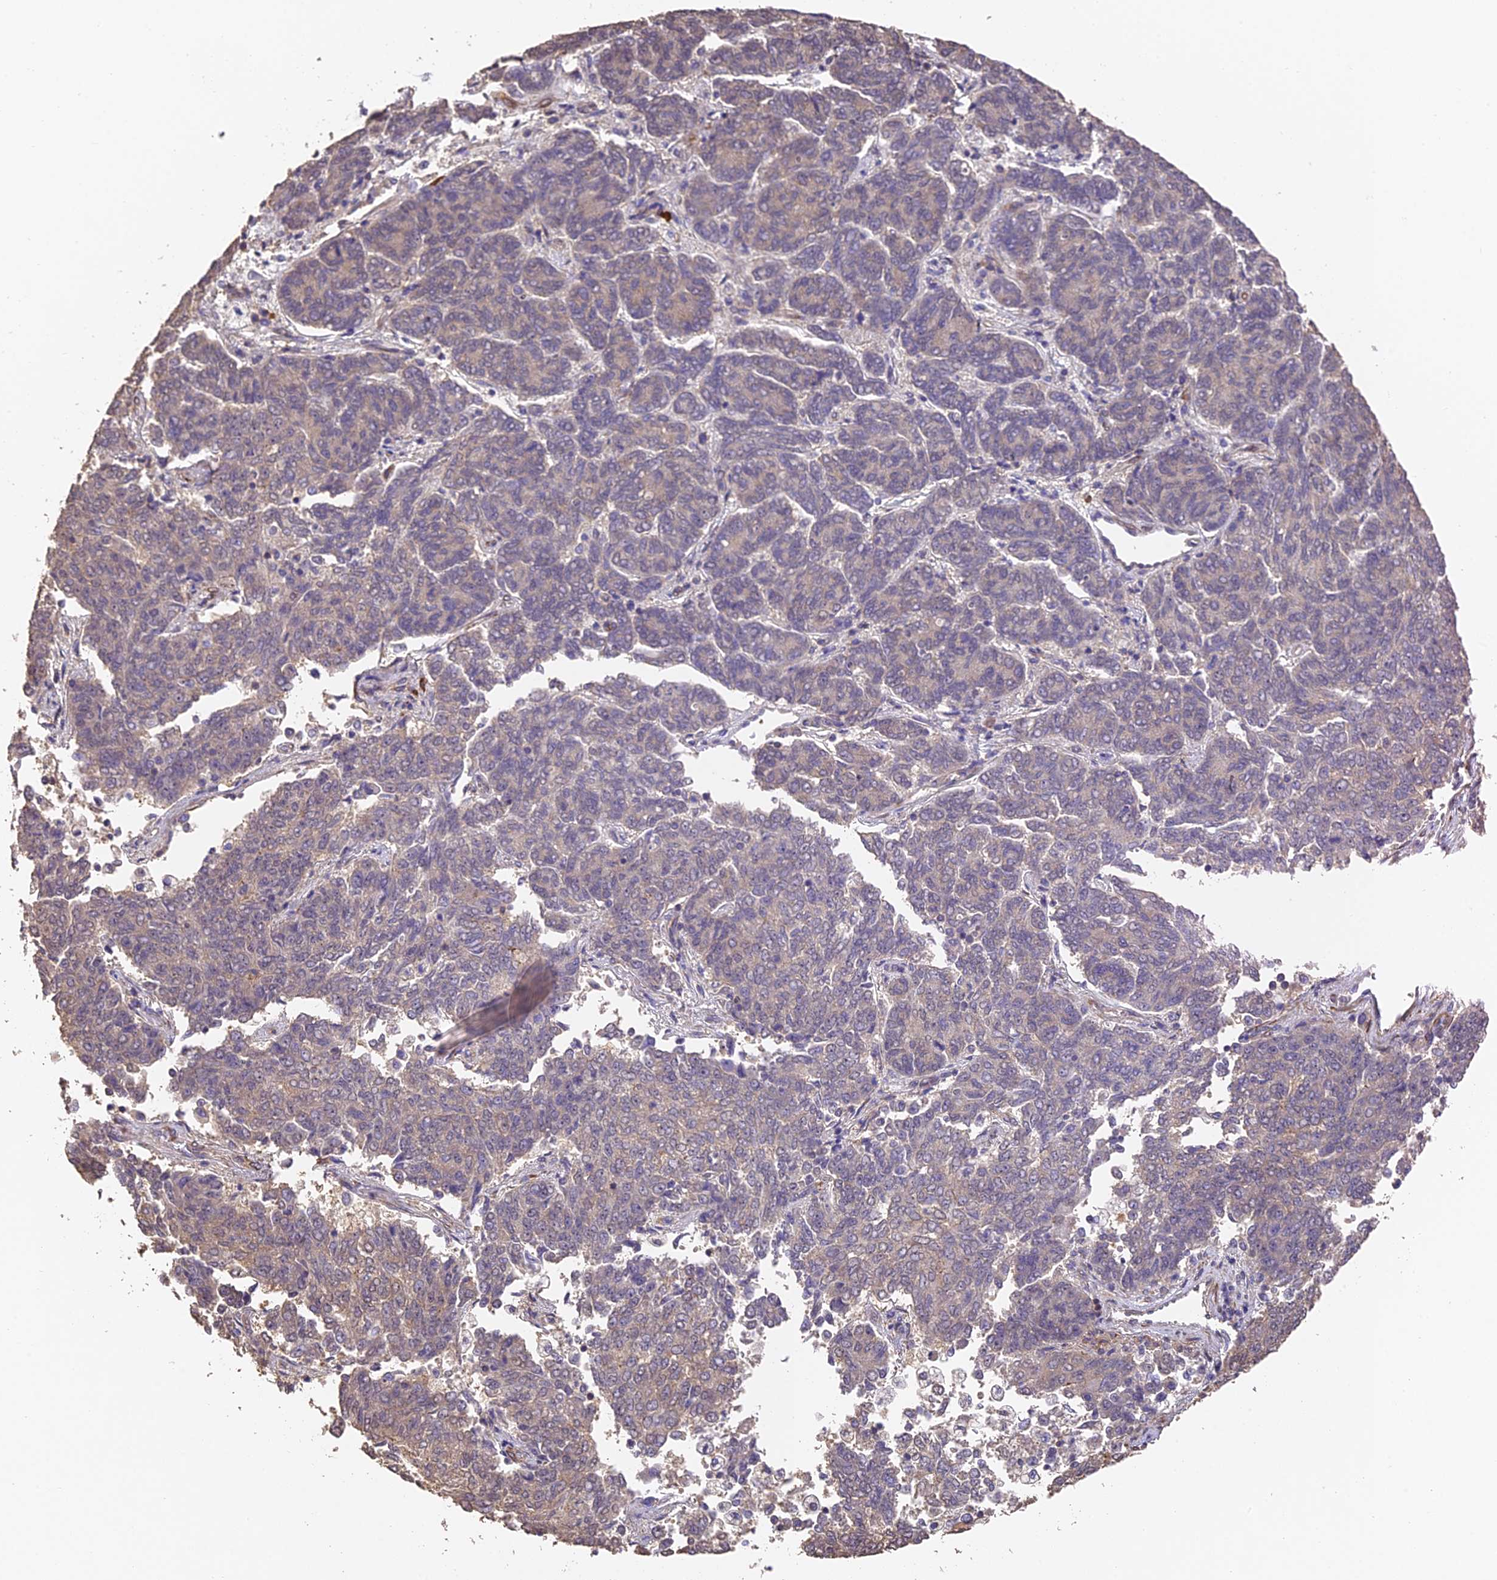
{"staining": {"intensity": "weak", "quantity": "<25%", "location": "cytoplasmic/membranous"}, "tissue": "endometrial cancer", "cell_type": "Tumor cells", "image_type": "cancer", "snomed": [{"axis": "morphology", "description": "Adenocarcinoma, NOS"}, {"axis": "topography", "description": "Endometrium"}], "caption": "The image demonstrates no significant expression in tumor cells of adenocarcinoma (endometrial). The staining was performed using DAB to visualize the protein expression in brown, while the nuclei were stained in blue with hematoxylin (Magnification: 20x).", "gene": "SLC11A1", "patient": {"sex": "female", "age": 80}}